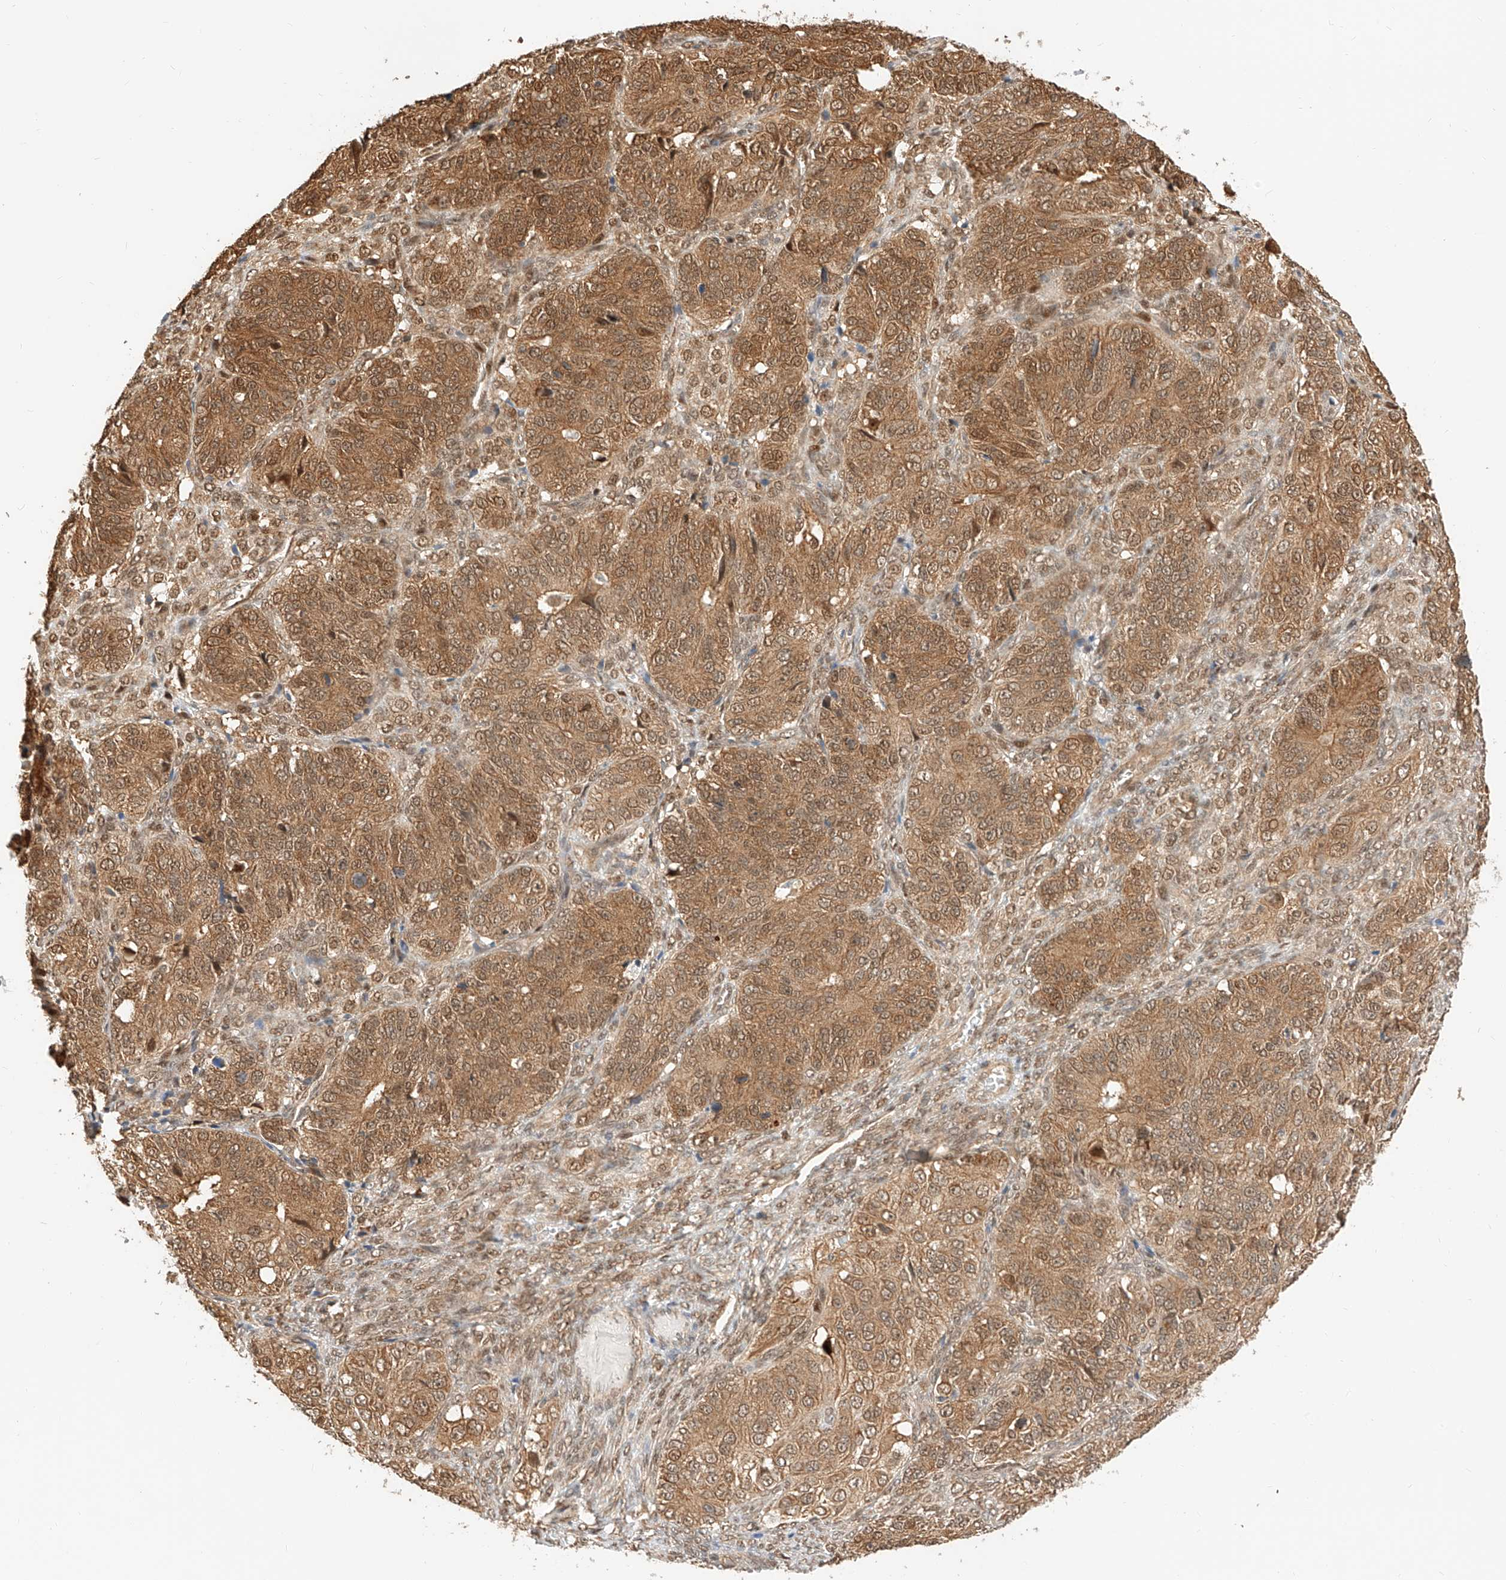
{"staining": {"intensity": "moderate", "quantity": ">75%", "location": "cytoplasmic/membranous,nuclear"}, "tissue": "ovarian cancer", "cell_type": "Tumor cells", "image_type": "cancer", "snomed": [{"axis": "morphology", "description": "Carcinoma, endometroid"}, {"axis": "topography", "description": "Ovary"}], "caption": "Protein analysis of endometroid carcinoma (ovarian) tissue demonstrates moderate cytoplasmic/membranous and nuclear expression in approximately >75% of tumor cells. (DAB = brown stain, brightfield microscopy at high magnification).", "gene": "EIF4H", "patient": {"sex": "female", "age": 51}}